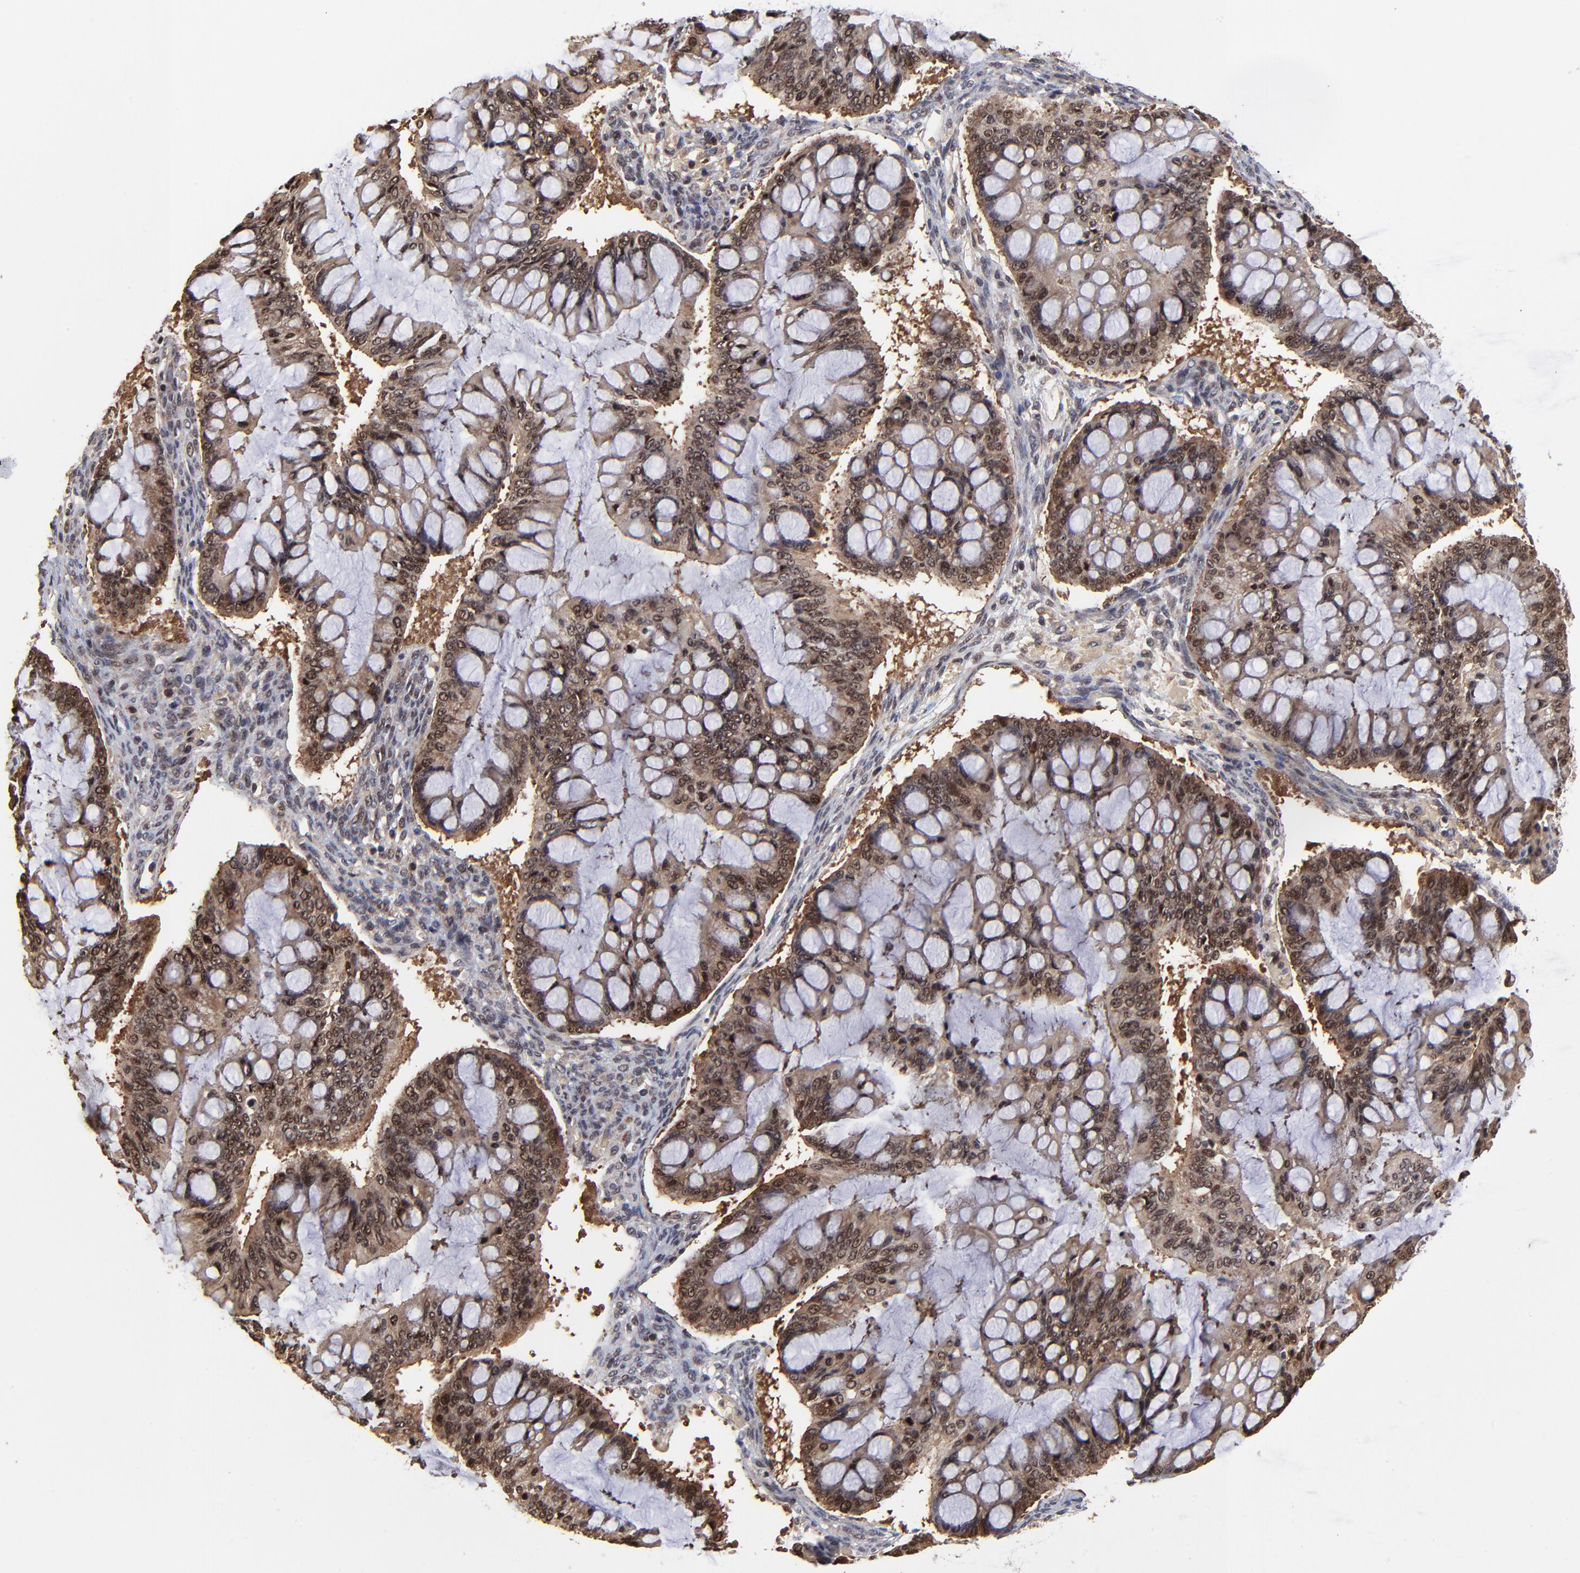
{"staining": {"intensity": "moderate", "quantity": ">75%", "location": "cytoplasmic/membranous,nuclear"}, "tissue": "ovarian cancer", "cell_type": "Tumor cells", "image_type": "cancer", "snomed": [{"axis": "morphology", "description": "Cystadenocarcinoma, mucinous, NOS"}, {"axis": "topography", "description": "Ovary"}], "caption": "Ovarian mucinous cystadenocarcinoma stained with immunohistochemistry (IHC) displays moderate cytoplasmic/membranous and nuclear expression in approximately >75% of tumor cells.", "gene": "FRMD8", "patient": {"sex": "female", "age": 73}}